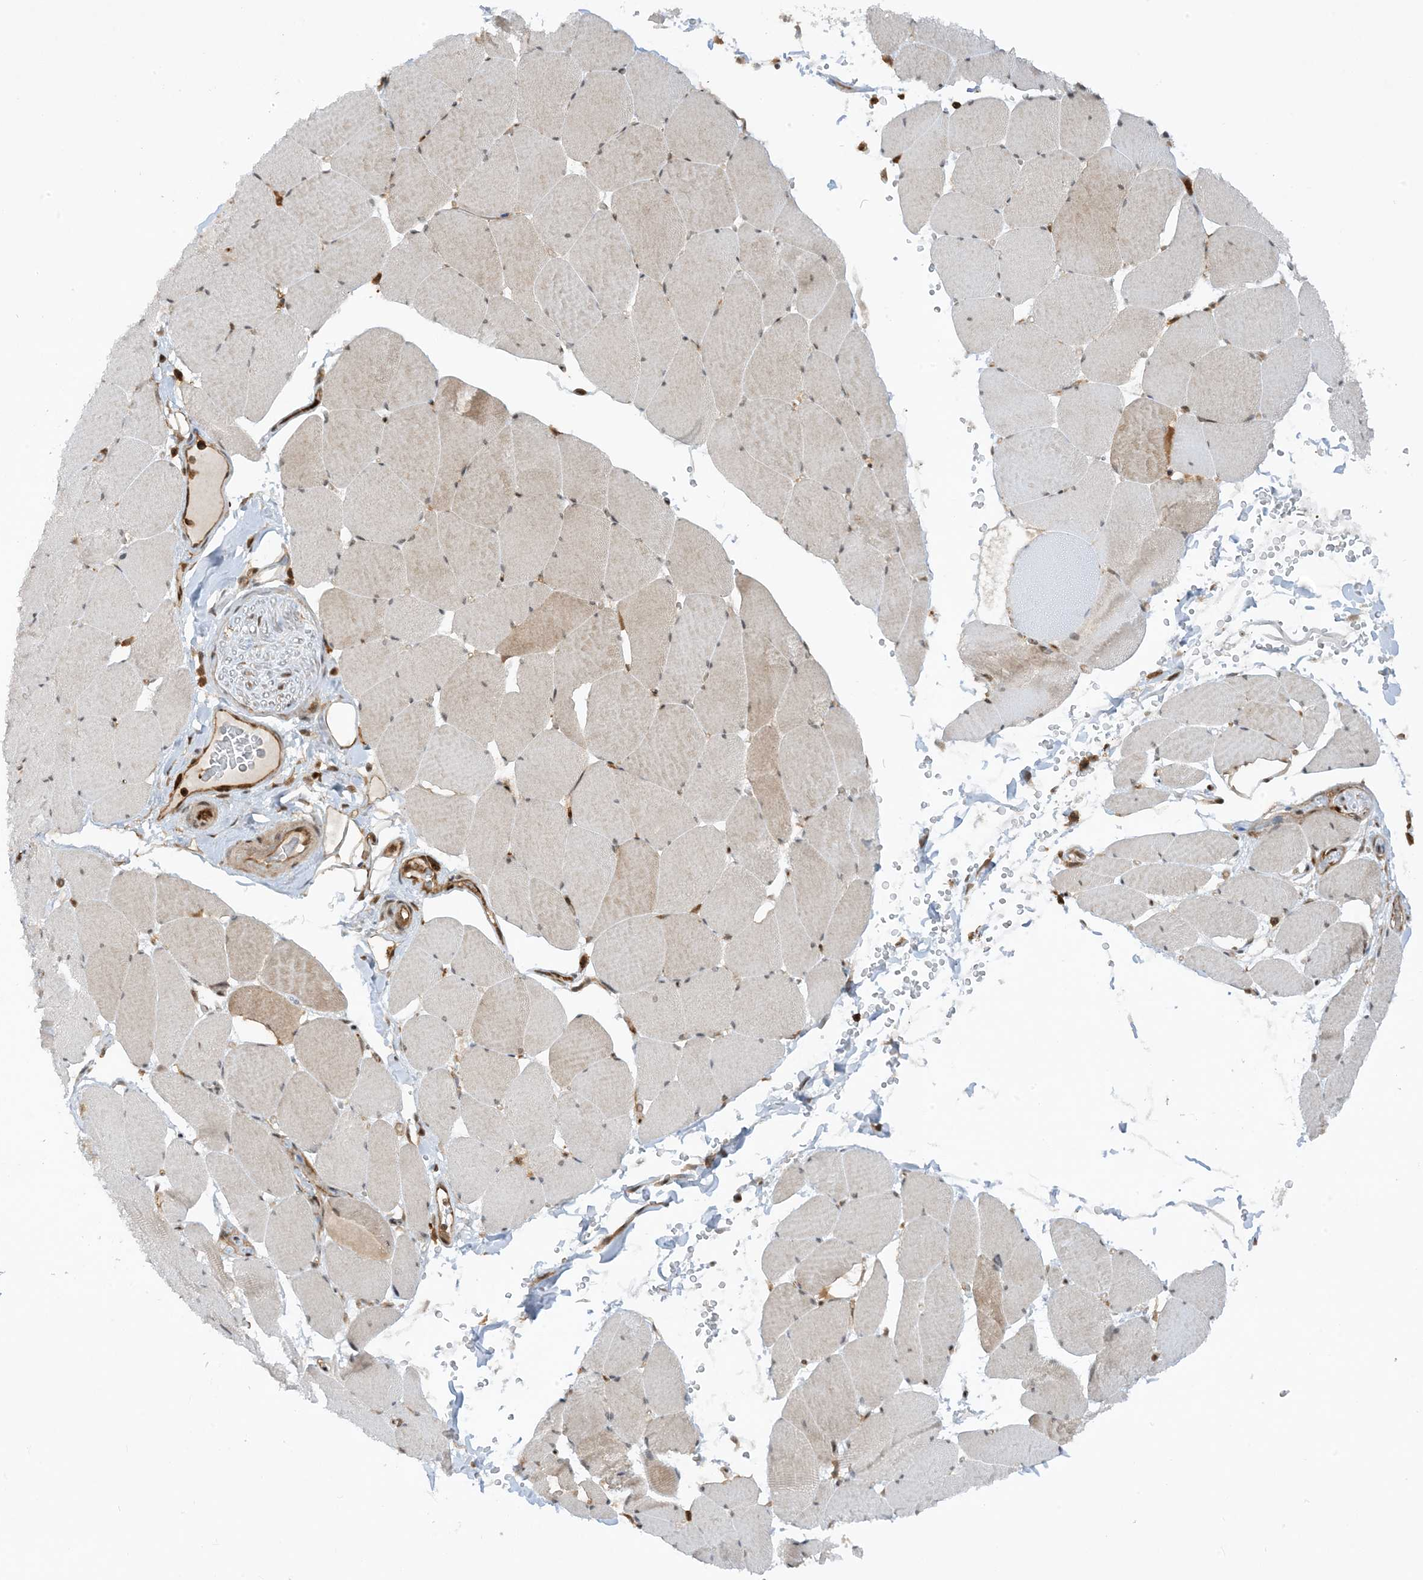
{"staining": {"intensity": "moderate", "quantity": "<25%", "location": "cytoplasmic/membranous"}, "tissue": "skeletal muscle", "cell_type": "Myocytes", "image_type": "normal", "snomed": [{"axis": "morphology", "description": "Normal tissue, NOS"}, {"axis": "topography", "description": "Skeletal muscle"}, {"axis": "topography", "description": "Head-Neck"}], "caption": "Brown immunohistochemical staining in normal human skeletal muscle demonstrates moderate cytoplasmic/membranous staining in about <25% of myocytes. (DAB (3,3'-diaminobenzidine) IHC with brightfield microscopy, high magnification).", "gene": "CERT1", "patient": {"sex": "male", "age": 66}}